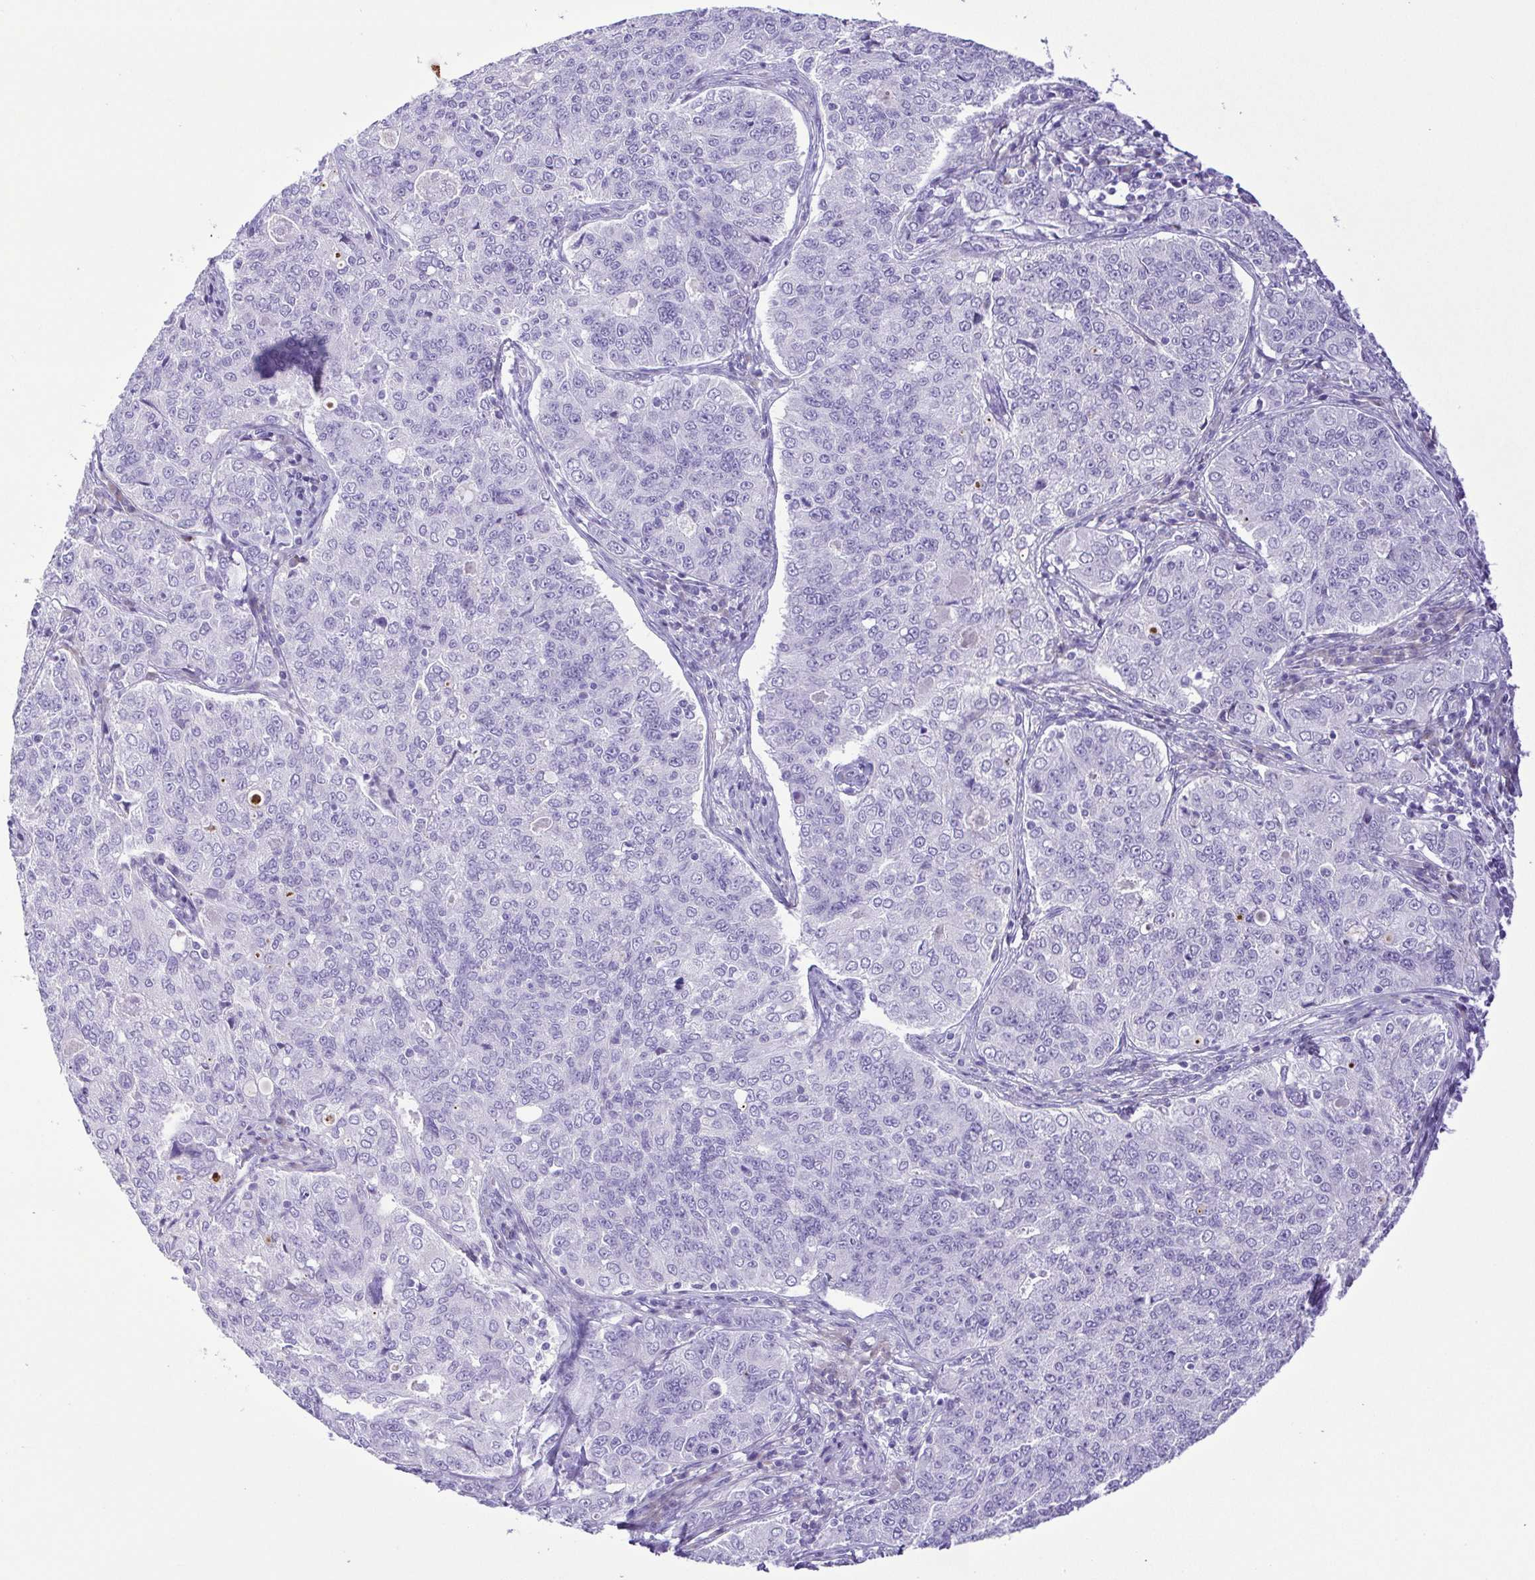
{"staining": {"intensity": "negative", "quantity": "none", "location": "none"}, "tissue": "endometrial cancer", "cell_type": "Tumor cells", "image_type": "cancer", "snomed": [{"axis": "morphology", "description": "Adenocarcinoma, NOS"}, {"axis": "topography", "description": "Endometrium"}], "caption": "Tumor cells show no significant protein expression in endometrial adenocarcinoma.", "gene": "PAK3", "patient": {"sex": "female", "age": 43}}